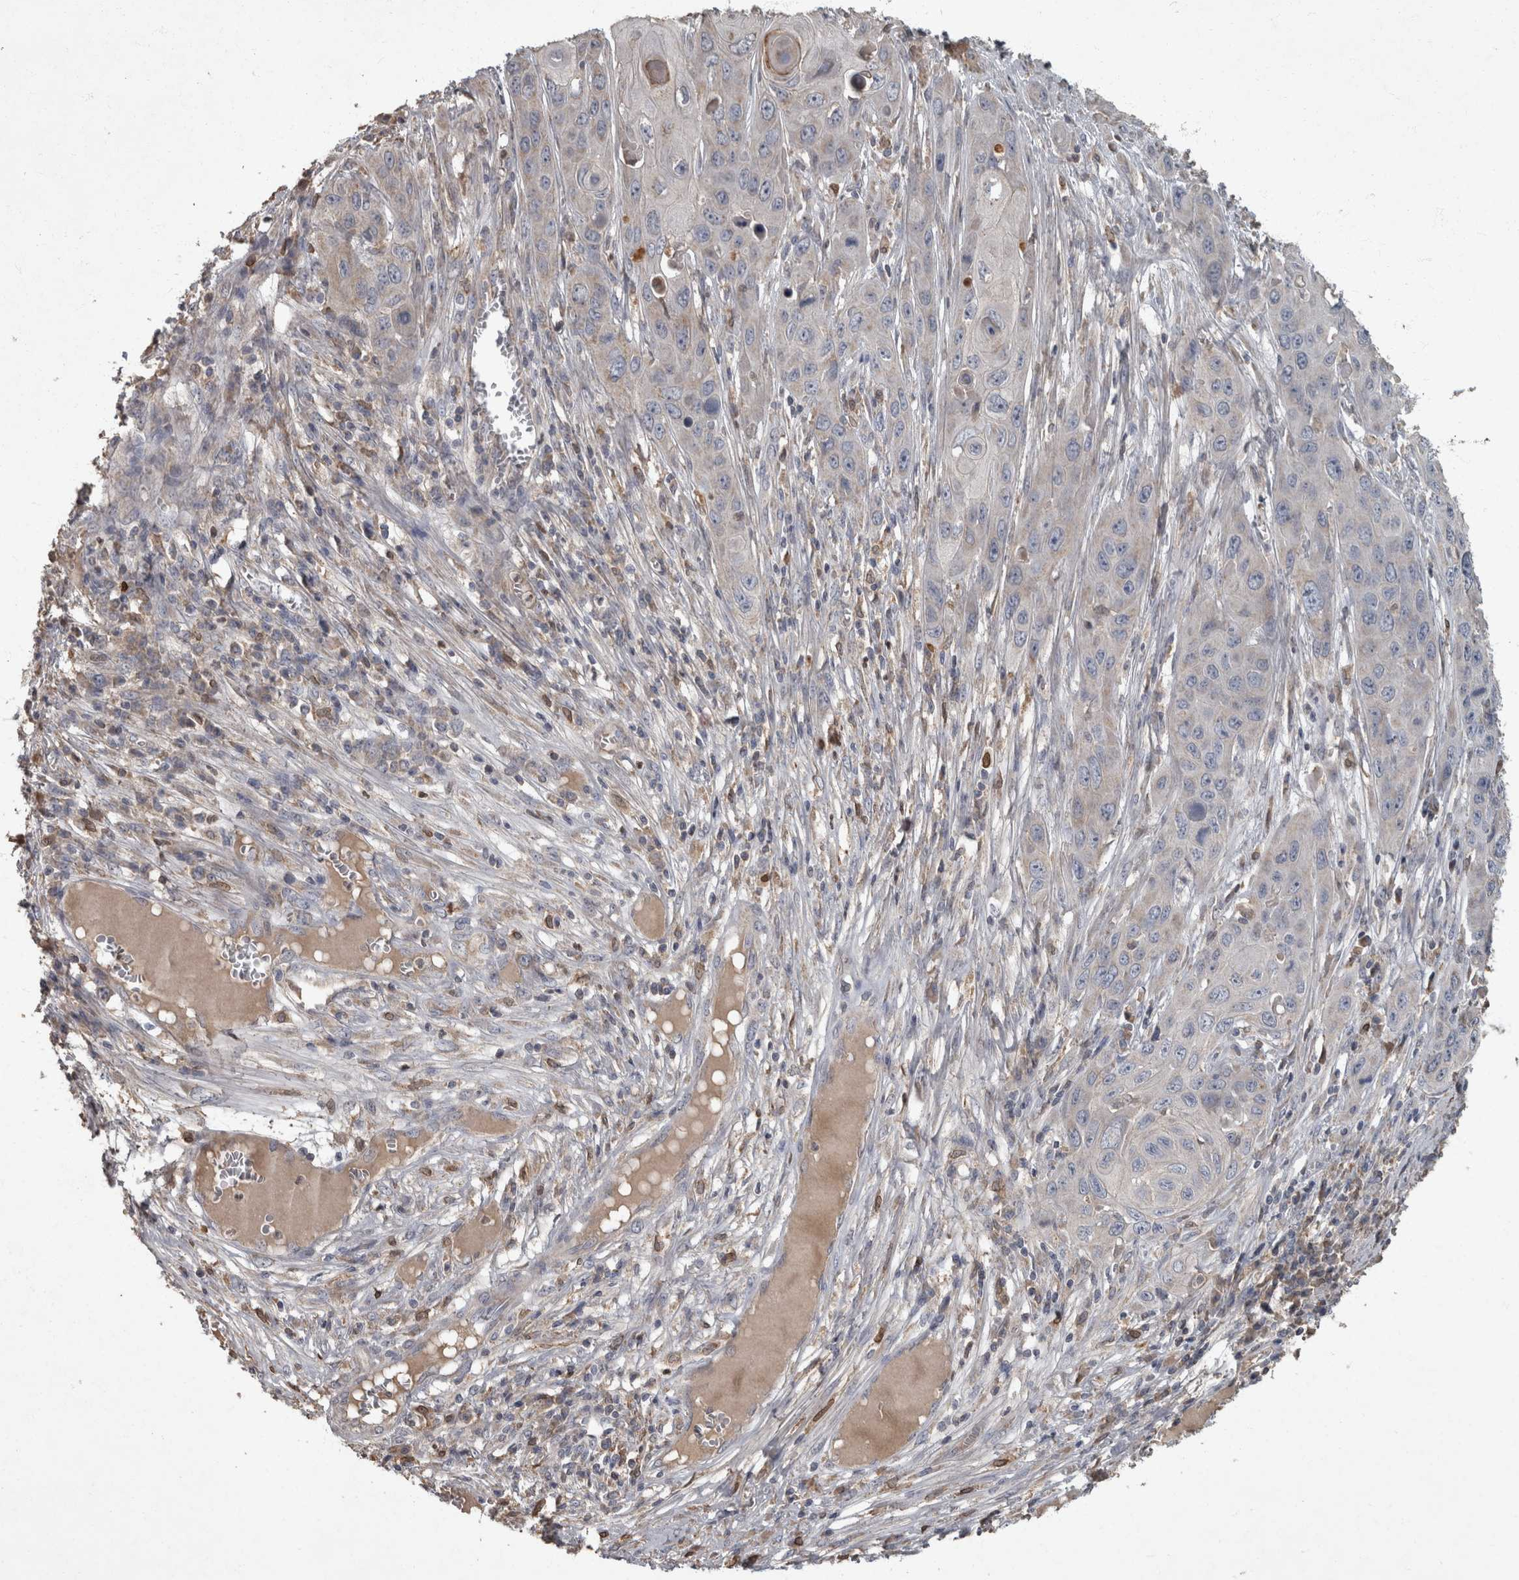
{"staining": {"intensity": "moderate", "quantity": "<25%", "location": "cytoplasmic/membranous"}, "tissue": "skin cancer", "cell_type": "Tumor cells", "image_type": "cancer", "snomed": [{"axis": "morphology", "description": "Squamous cell carcinoma, NOS"}, {"axis": "topography", "description": "Skin"}], "caption": "A histopathology image of human skin cancer (squamous cell carcinoma) stained for a protein shows moderate cytoplasmic/membranous brown staining in tumor cells. The protein is stained brown, and the nuclei are stained in blue (DAB (3,3'-diaminobenzidine) IHC with brightfield microscopy, high magnification).", "gene": "PPP1R3C", "patient": {"sex": "male", "age": 55}}